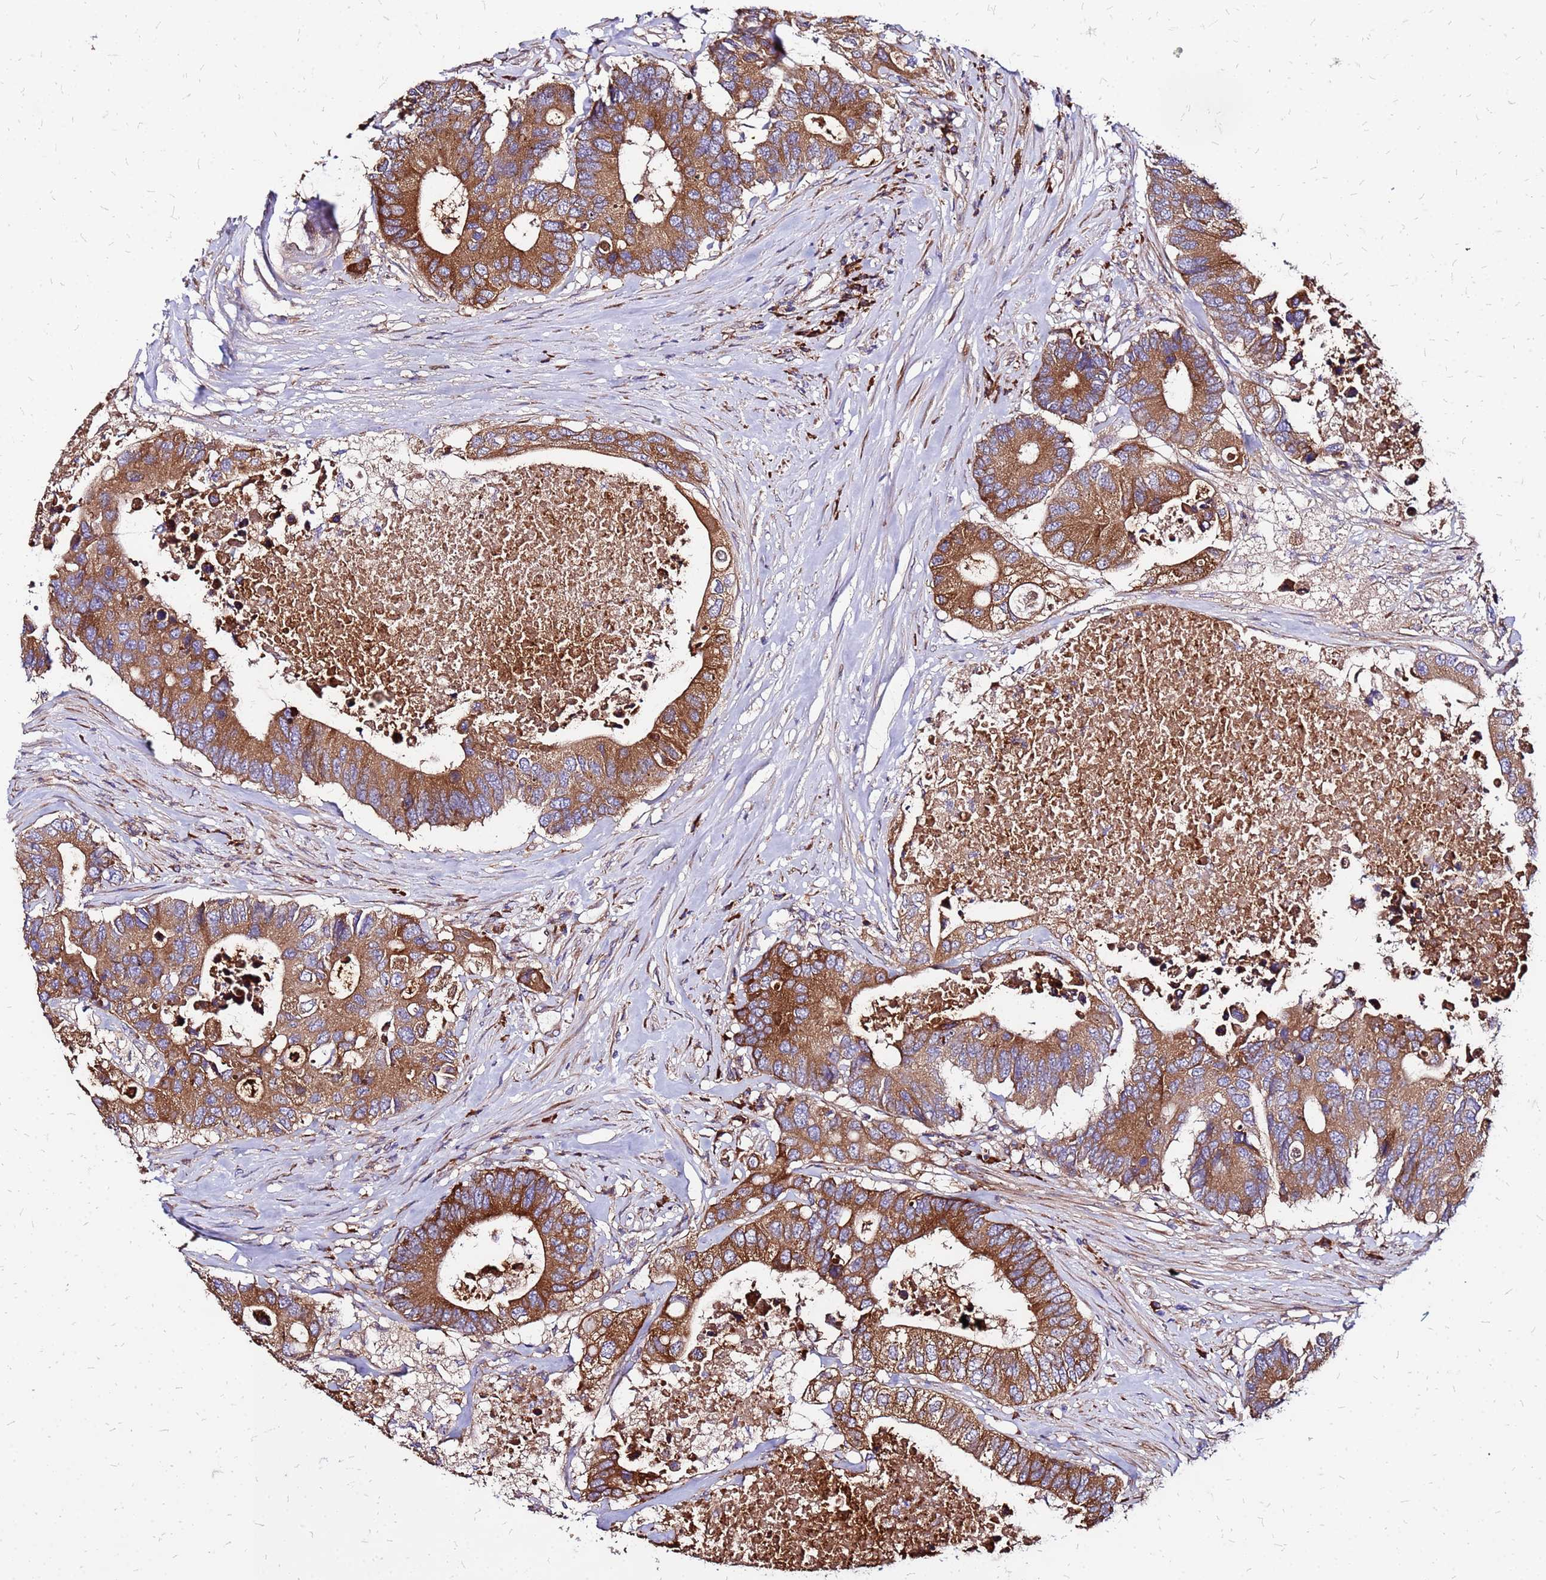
{"staining": {"intensity": "strong", "quantity": ">75%", "location": "cytoplasmic/membranous"}, "tissue": "colorectal cancer", "cell_type": "Tumor cells", "image_type": "cancer", "snomed": [{"axis": "morphology", "description": "Adenocarcinoma, NOS"}, {"axis": "topography", "description": "Colon"}], "caption": "Tumor cells exhibit strong cytoplasmic/membranous positivity in about >75% of cells in colorectal cancer (adenocarcinoma). The staining was performed using DAB (3,3'-diaminobenzidine), with brown indicating positive protein expression. Nuclei are stained blue with hematoxylin.", "gene": "VMO1", "patient": {"sex": "male", "age": 71}}